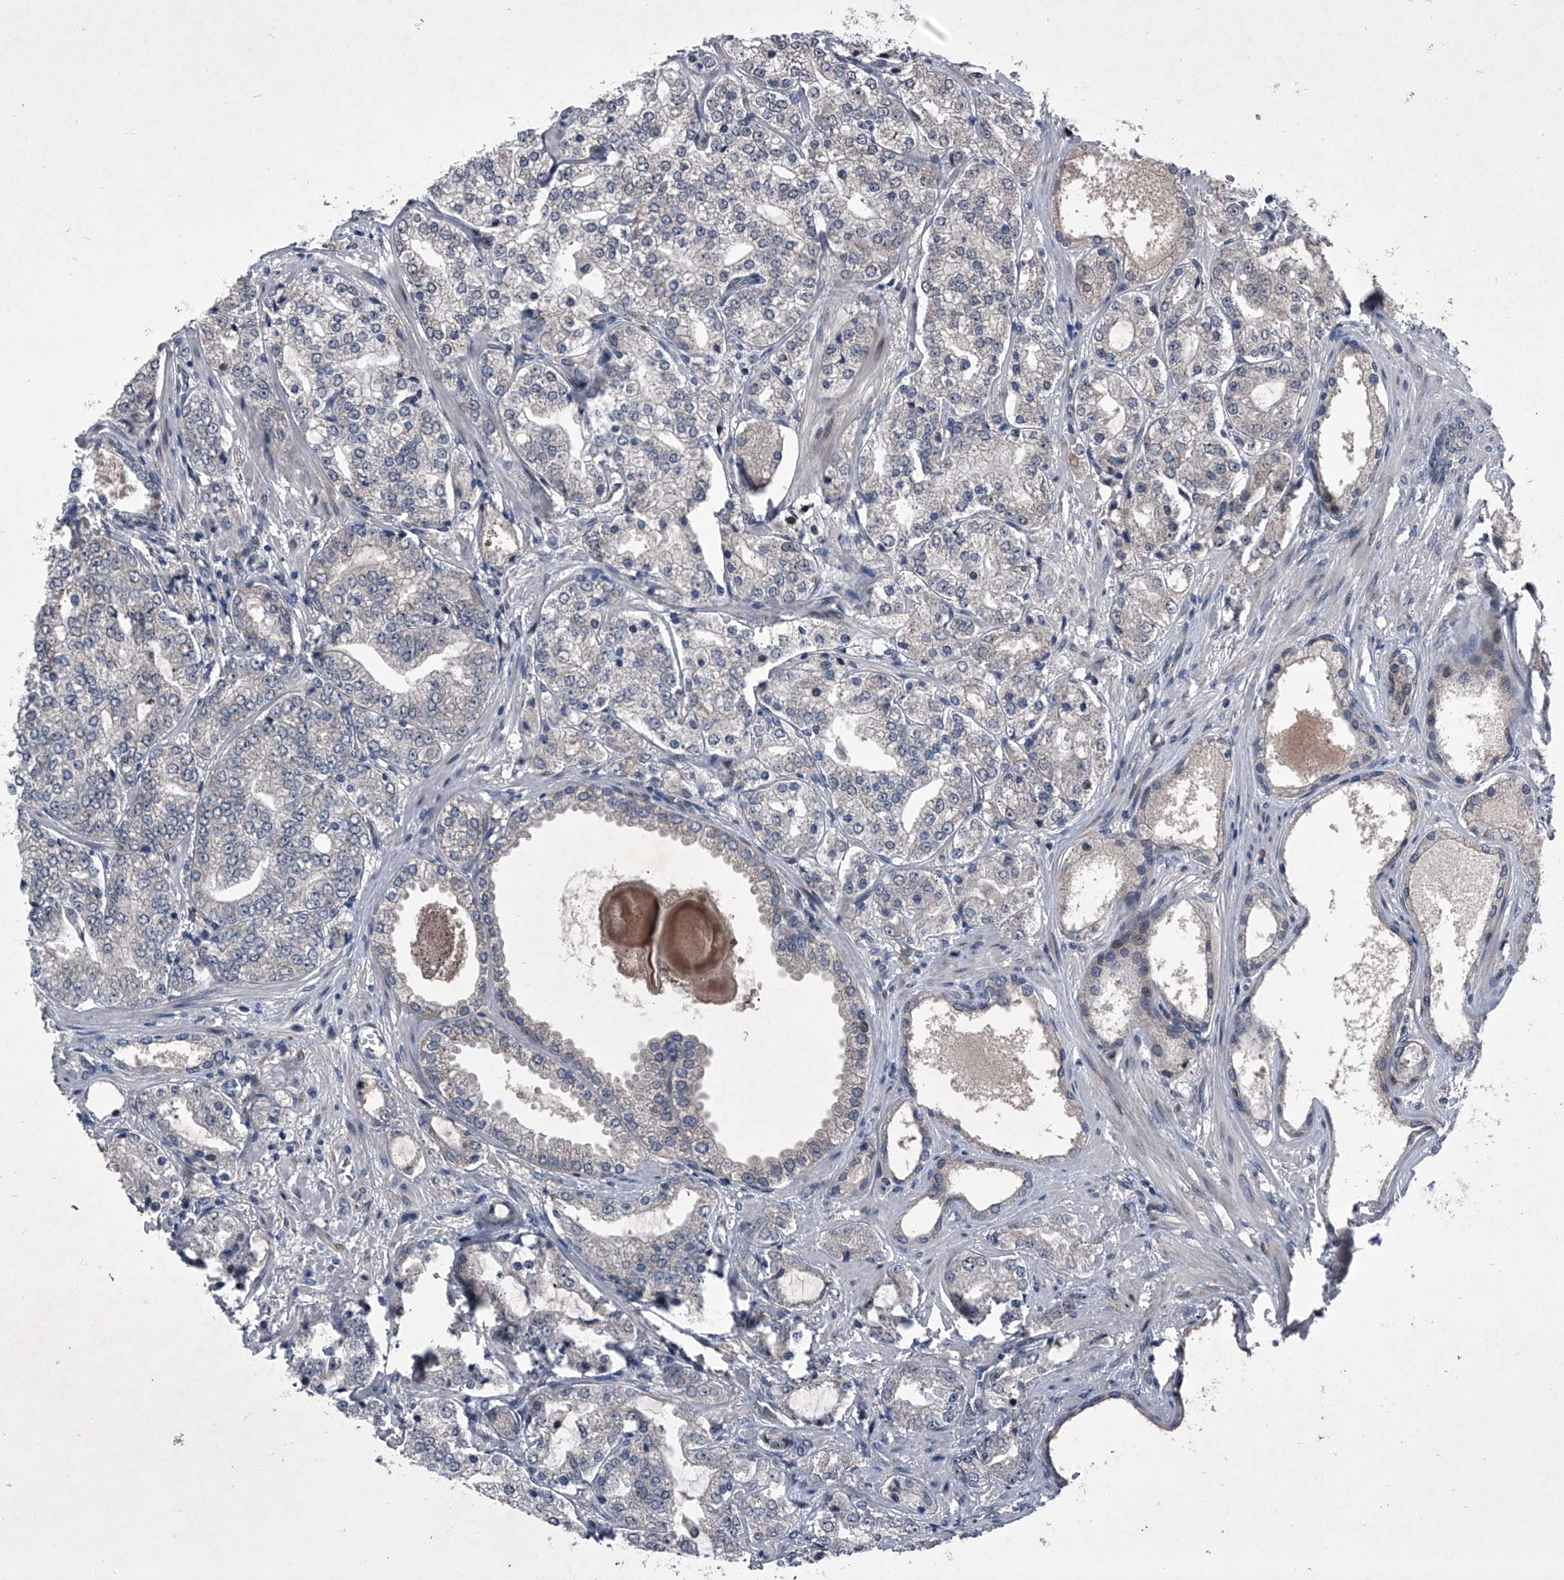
{"staining": {"intensity": "negative", "quantity": "none", "location": "none"}, "tissue": "prostate cancer", "cell_type": "Tumor cells", "image_type": "cancer", "snomed": [{"axis": "morphology", "description": "Adenocarcinoma, High grade"}, {"axis": "topography", "description": "Prostate"}], "caption": "Immunohistochemistry (IHC) histopathology image of neoplastic tissue: prostate cancer stained with DAB shows no significant protein positivity in tumor cells. (IHC, brightfield microscopy, high magnification).", "gene": "ELK4", "patient": {"sex": "male", "age": 64}}